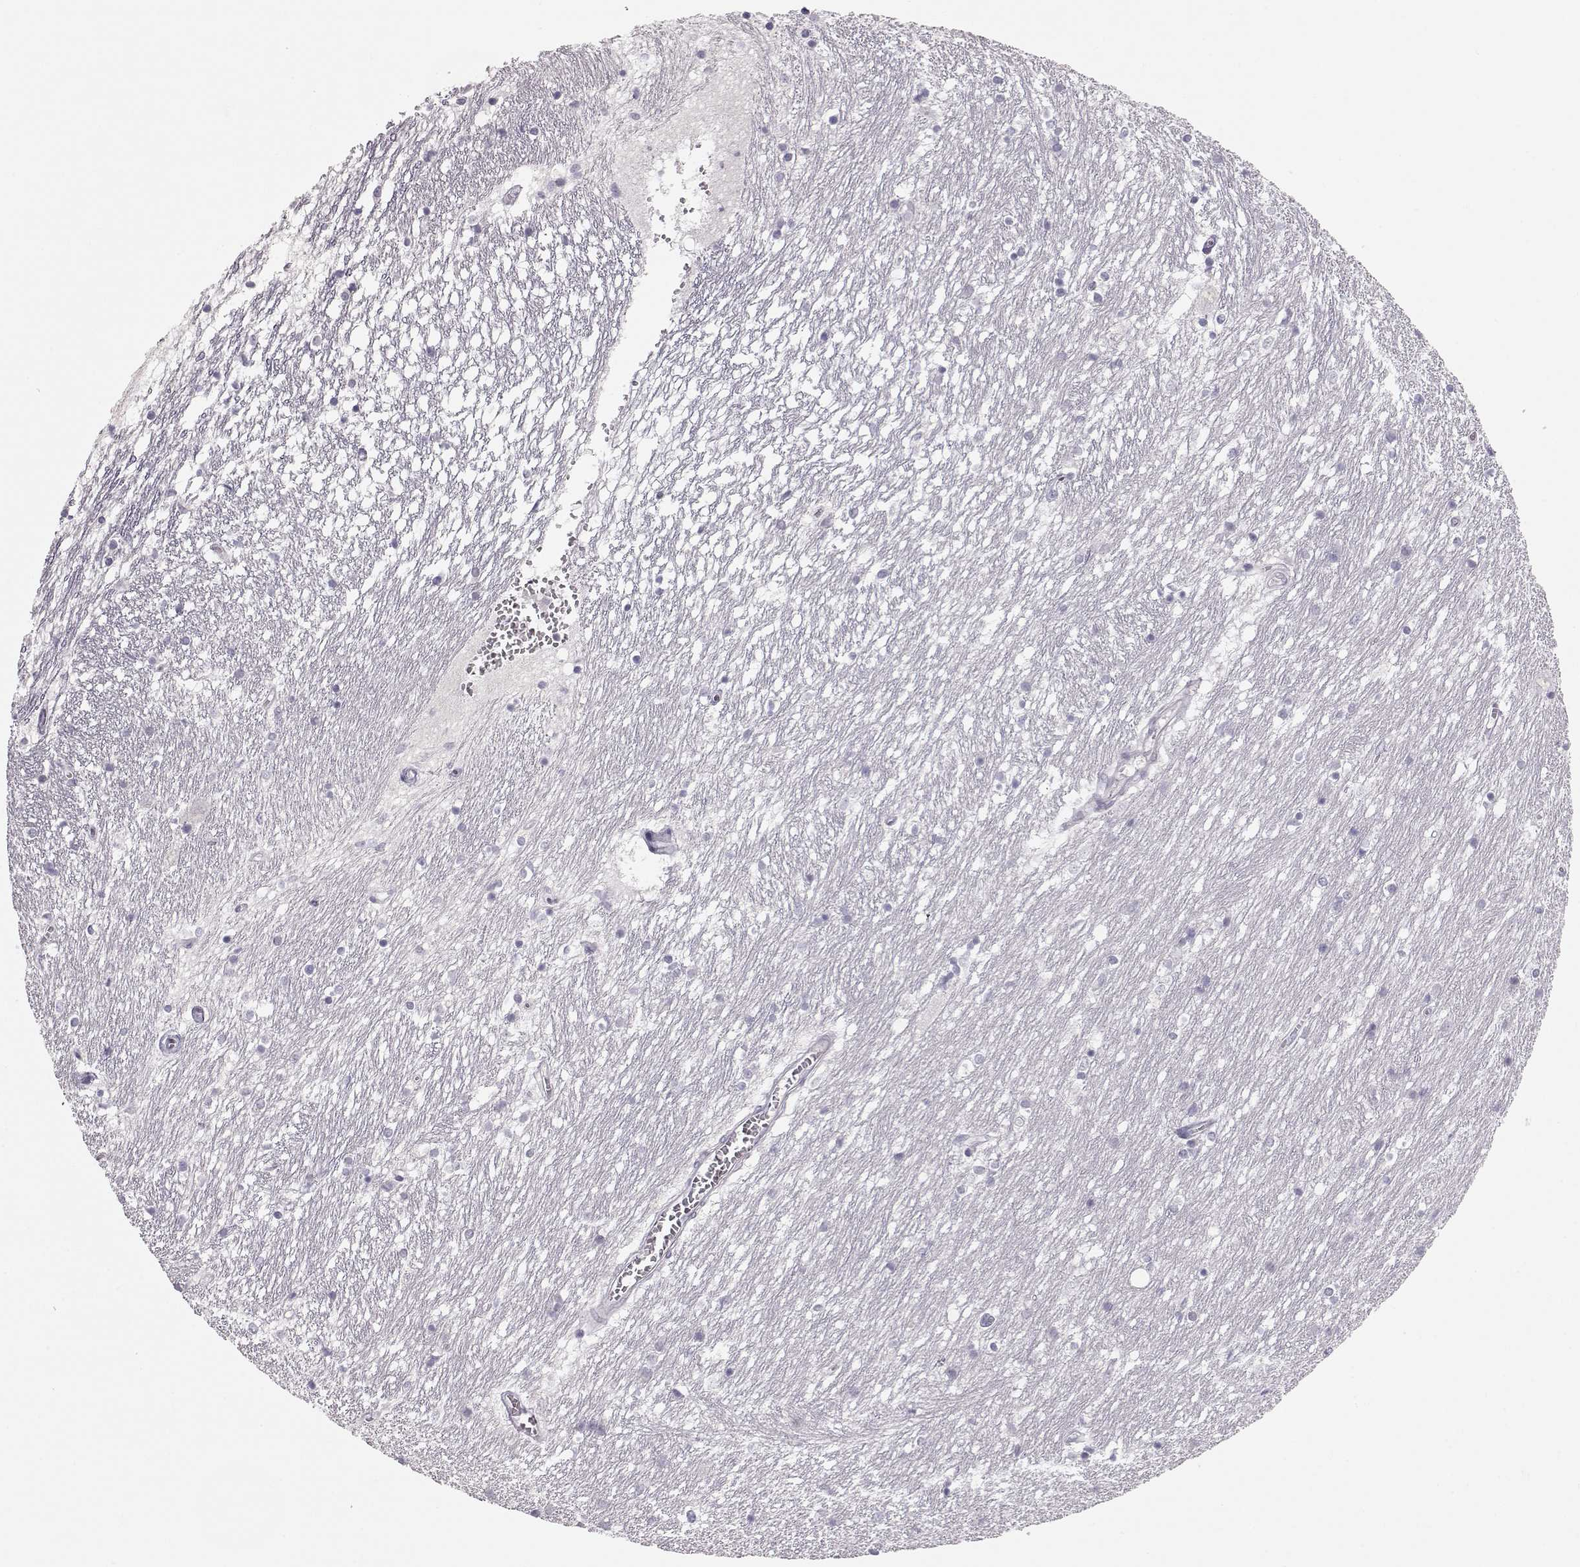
{"staining": {"intensity": "negative", "quantity": "none", "location": "none"}, "tissue": "caudate", "cell_type": "Glial cells", "image_type": "normal", "snomed": [{"axis": "morphology", "description": "Normal tissue, NOS"}, {"axis": "topography", "description": "Lateral ventricle wall"}], "caption": "Caudate was stained to show a protein in brown. There is no significant expression in glial cells. (DAB immunohistochemistry, high magnification).", "gene": "FAM205A", "patient": {"sex": "female", "age": 71}}